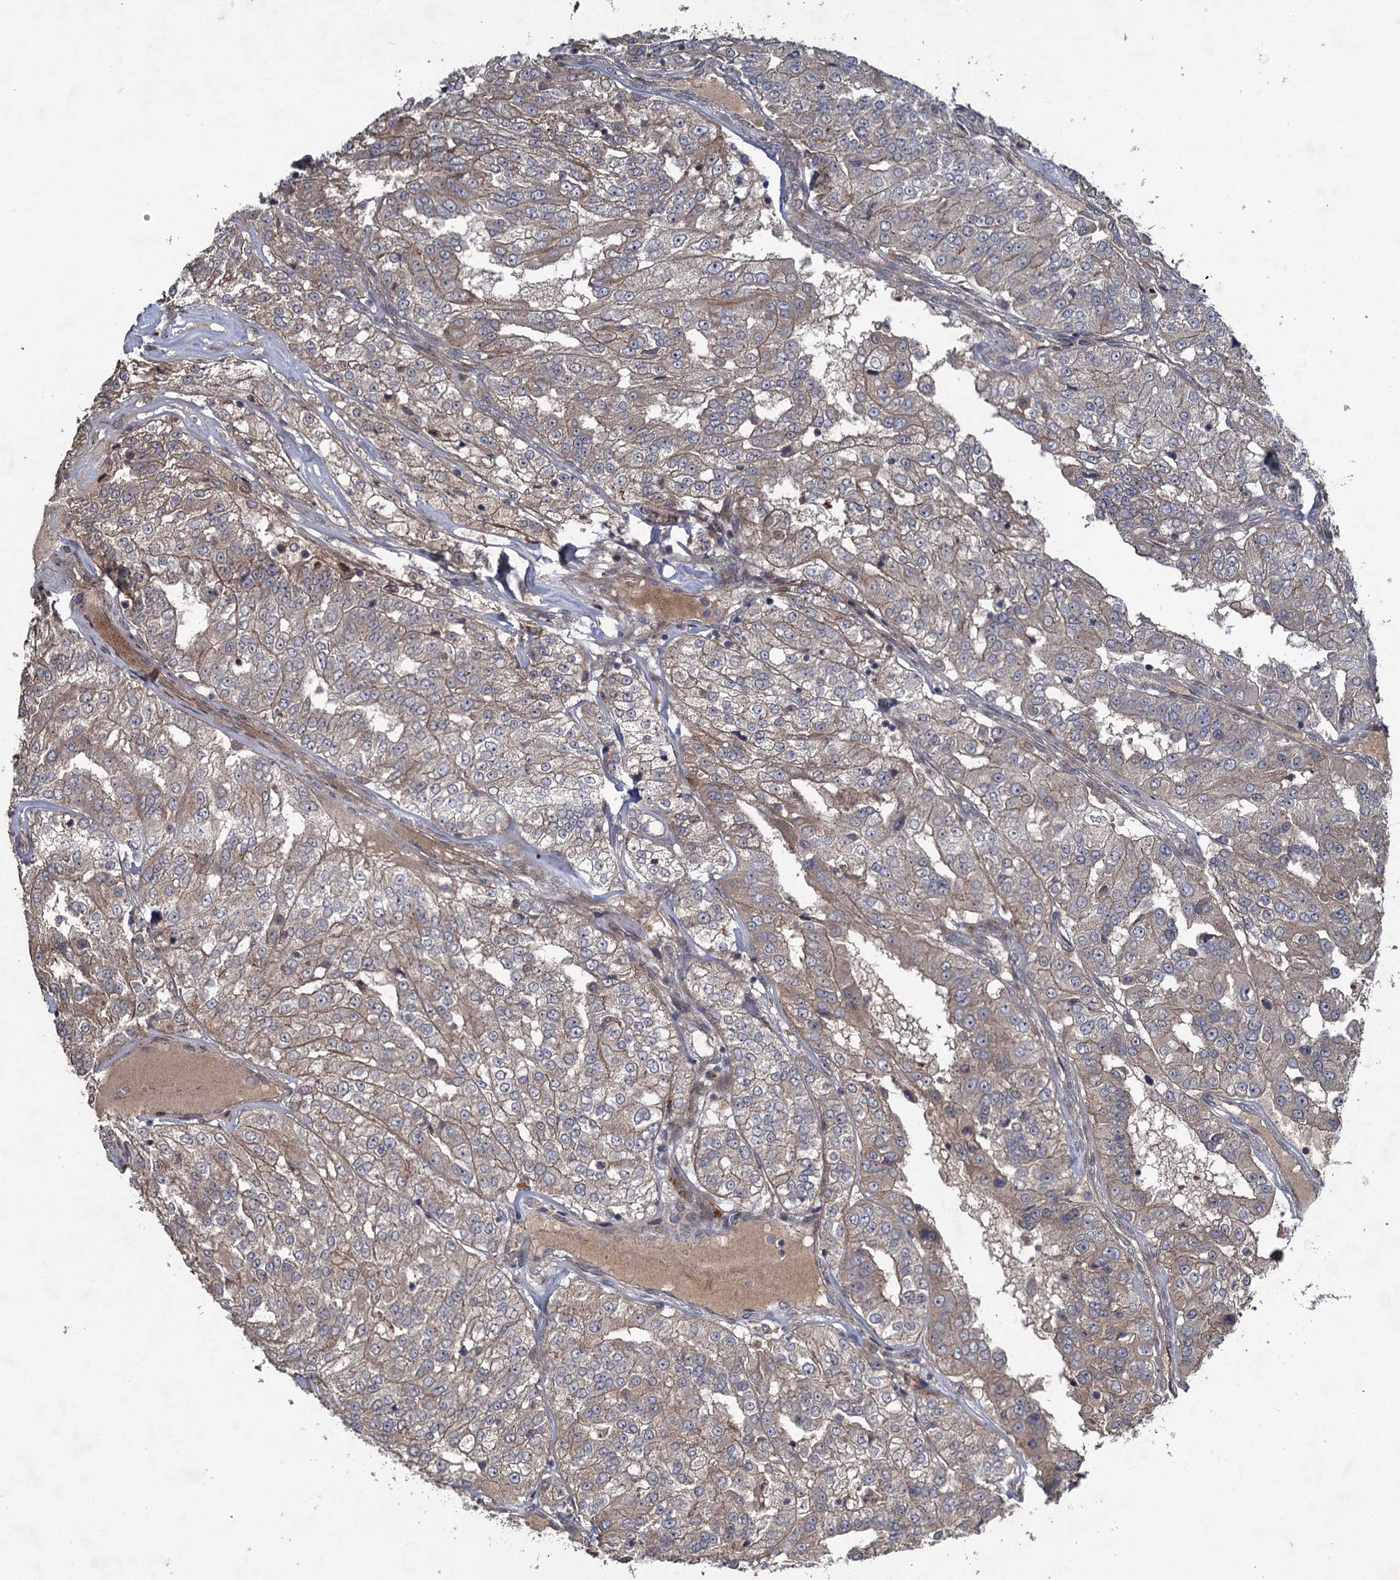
{"staining": {"intensity": "weak", "quantity": "25%-75%", "location": "cytoplasmic/membranous"}, "tissue": "renal cancer", "cell_type": "Tumor cells", "image_type": "cancer", "snomed": [{"axis": "morphology", "description": "Adenocarcinoma, NOS"}, {"axis": "topography", "description": "Kidney"}], "caption": "There is low levels of weak cytoplasmic/membranous staining in tumor cells of renal cancer, as demonstrated by immunohistochemical staining (brown color).", "gene": "NUDT22", "patient": {"sex": "female", "age": 63}}